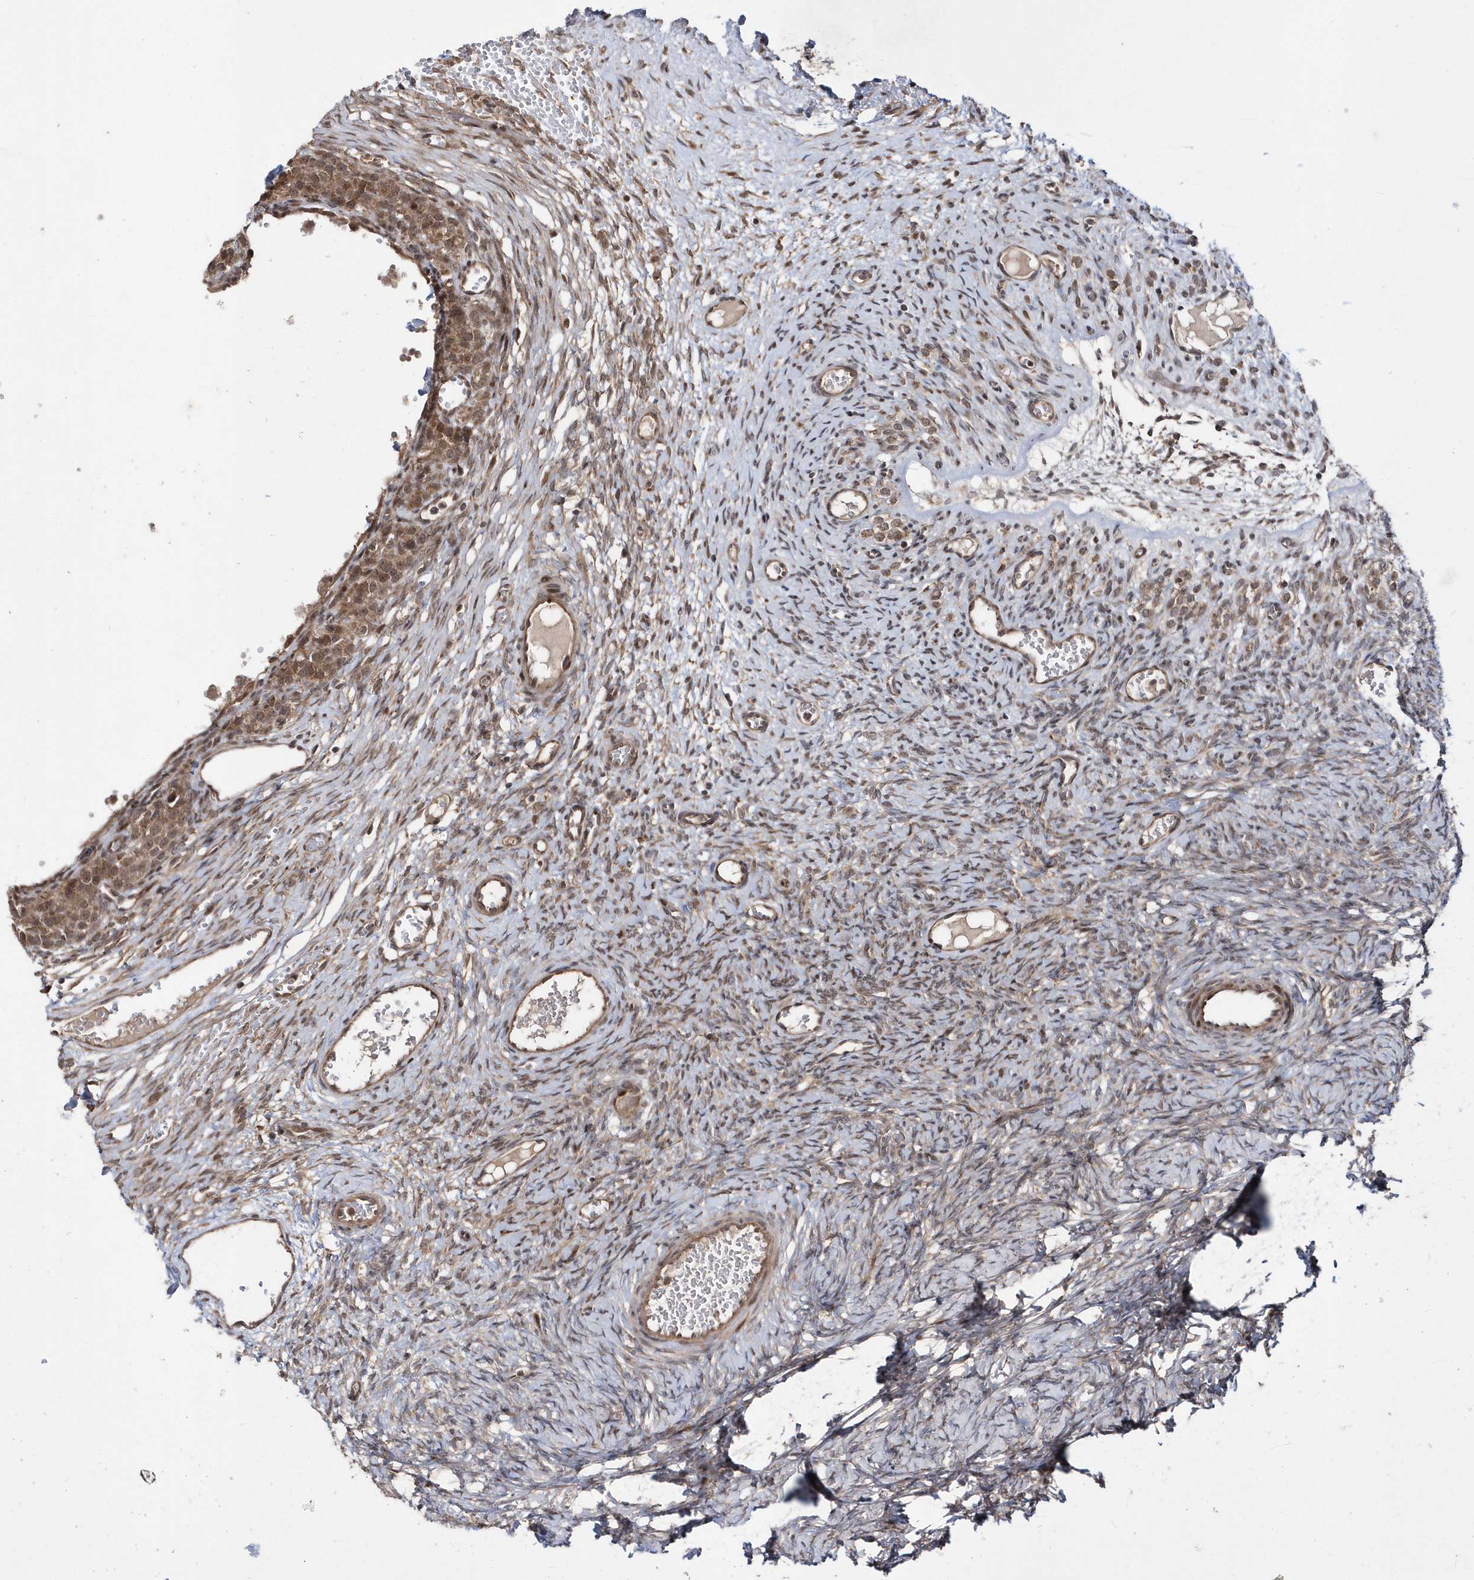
{"staining": {"intensity": "moderate", "quantity": ">75%", "location": "cytoplasmic/membranous,nuclear"}, "tissue": "ovary", "cell_type": "Follicle cells", "image_type": "normal", "snomed": [{"axis": "morphology", "description": "Adenocarcinoma, NOS"}, {"axis": "topography", "description": "Endometrium"}], "caption": "The image demonstrates a brown stain indicating the presence of a protein in the cytoplasmic/membranous,nuclear of follicle cells in ovary.", "gene": "DALRD3", "patient": {"sex": "female", "age": 32}}